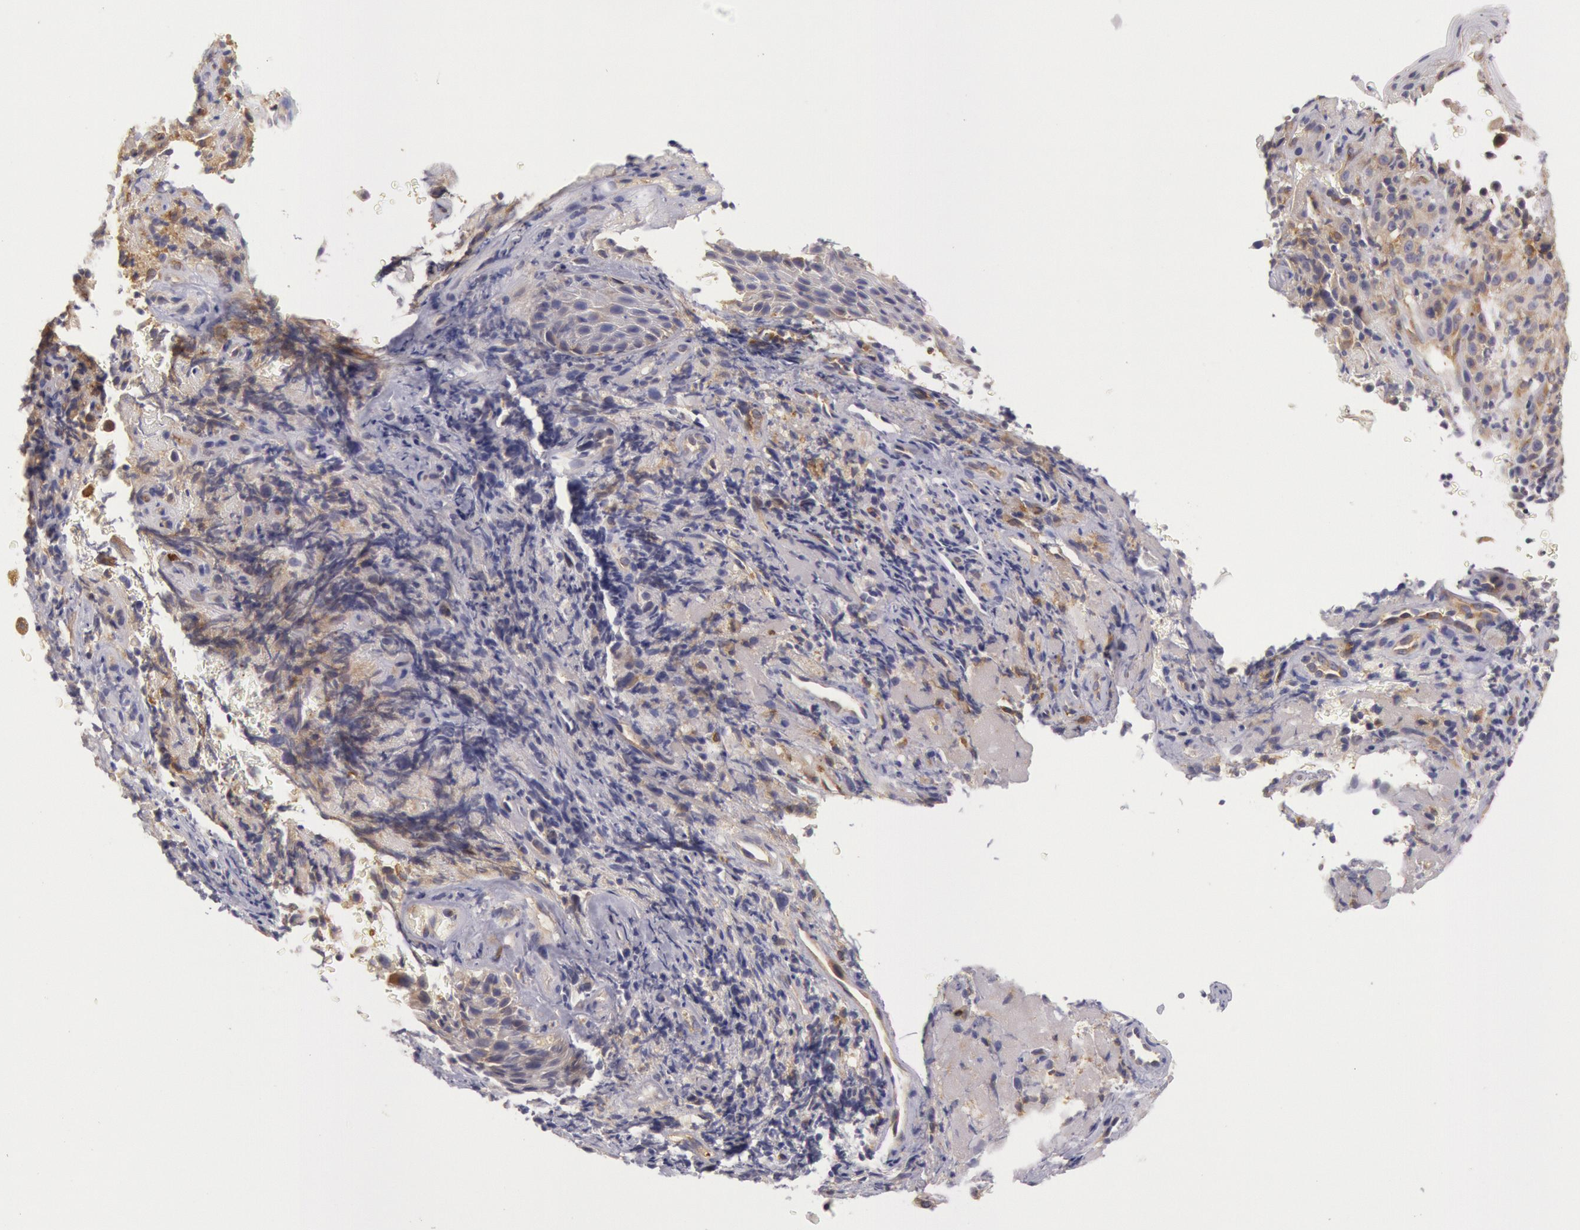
{"staining": {"intensity": "moderate", "quantity": "25%-75%", "location": "cytoplasmic/membranous"}, "tissue": "melanoma", "cell_type": "Tumor cells", "image_type": "cancer", "snomed": [{"axis": "morphology", "description": "Malignant melanoma, NOS"}, {"axis": "topography", "description": "Skin"}], "caption": "IHC photomicrograph of human malignant melanoma stained for a protein (brown), which demonstrates medium levels of moderate cytoplasmic/membranous expression in approximately 25%-75% of tumor cells.", "gene": "MYO5A", "patient": {"sex": "male", "age": 75}}